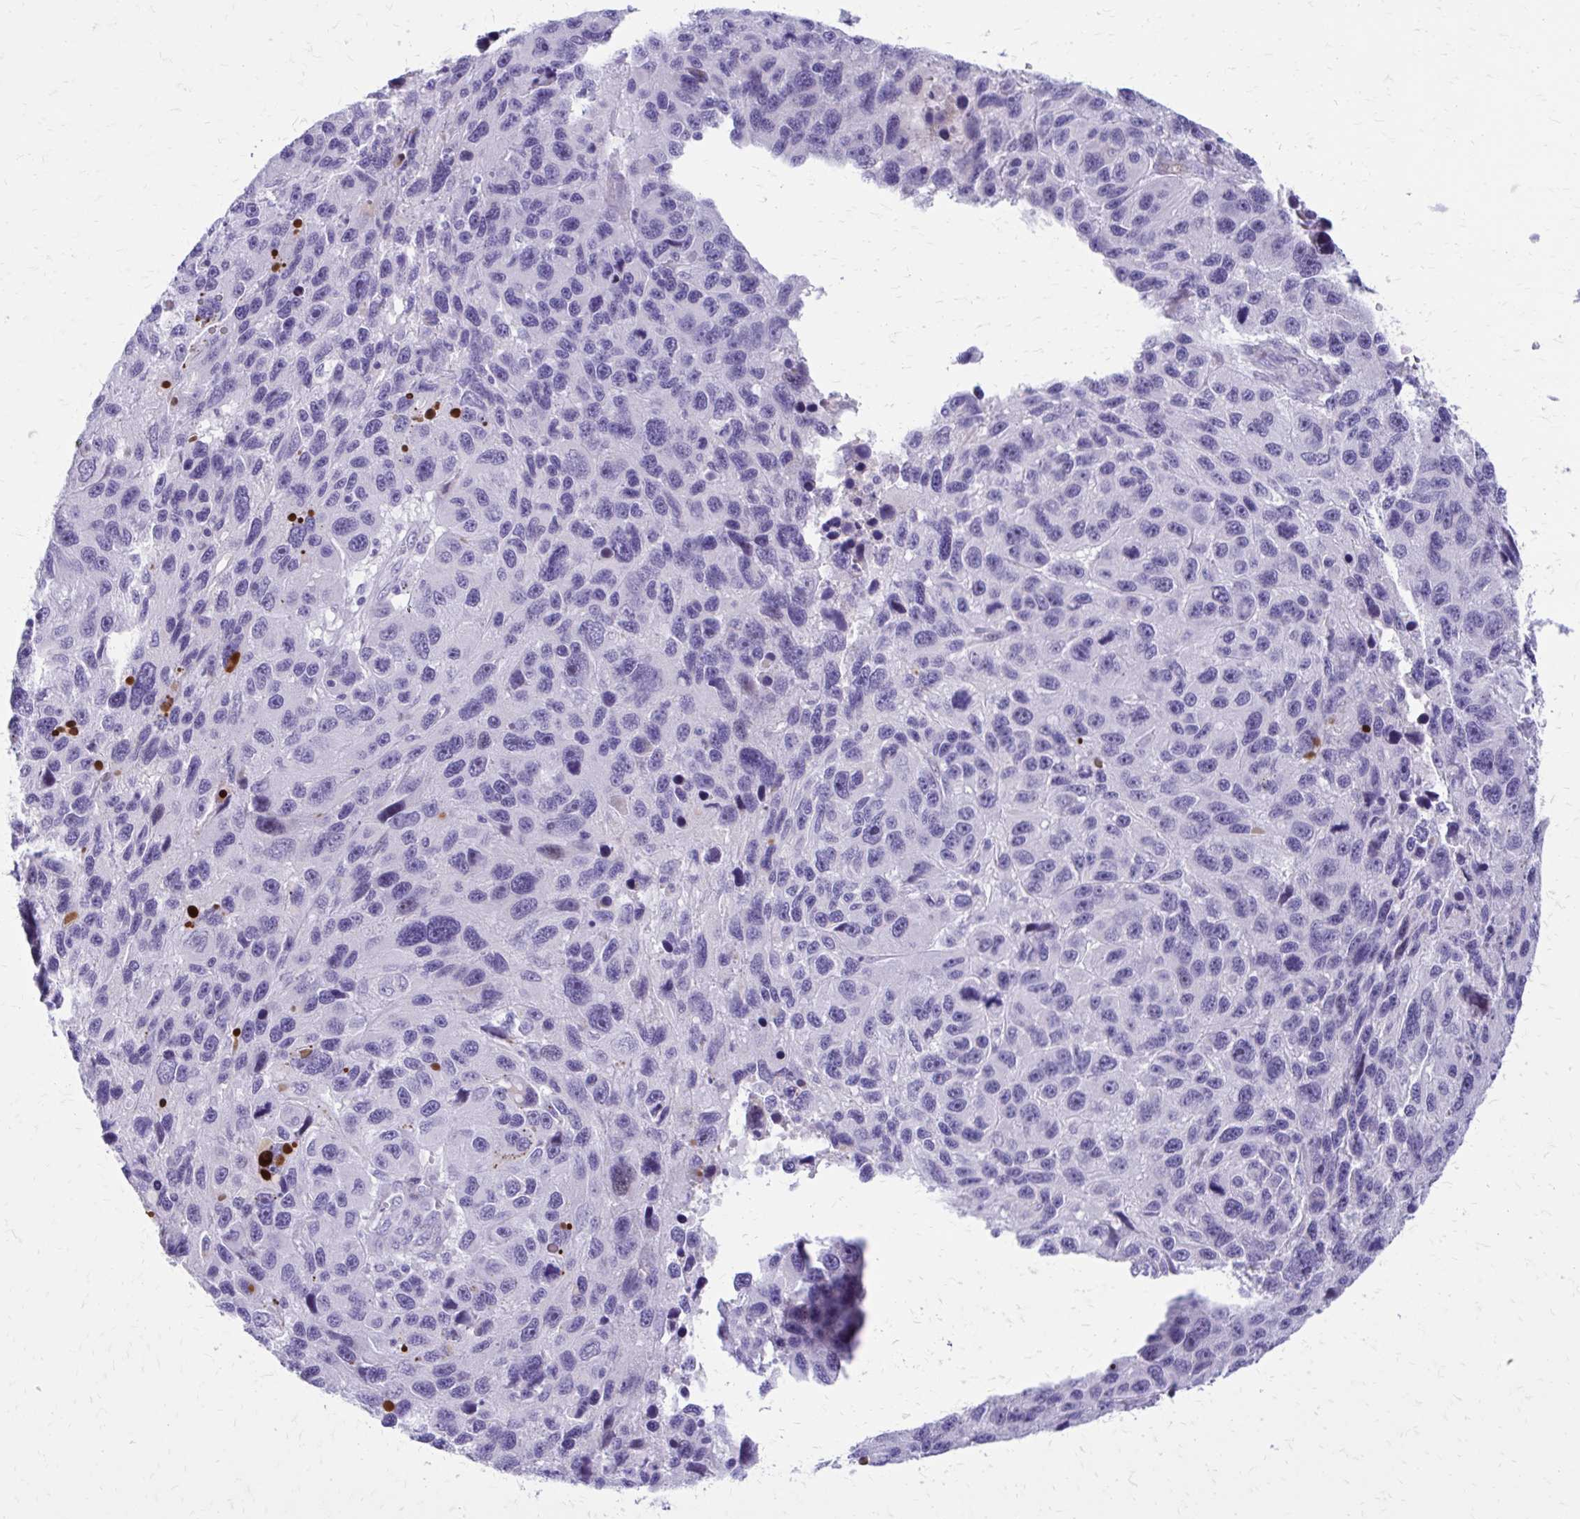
{"staining": {"intensity": "negative", "quantity": "none", "location": "none"}, "tissue": "melanoma", "cell_type": "Tumor cells", "image_type": "cancer", "snomed": [{"axis": "morphology", "description": "Malignant melanoma, NOS"}, {"axis": "topography", "description": "Skin"}], "caption": "Immunohistochemistry histopathology image of human malignant melanoma stained for a protein (brown), which reveals no expression in tumor cells.", "gene": "LCN15", "patient": {"sex": "male", "age": 53}}